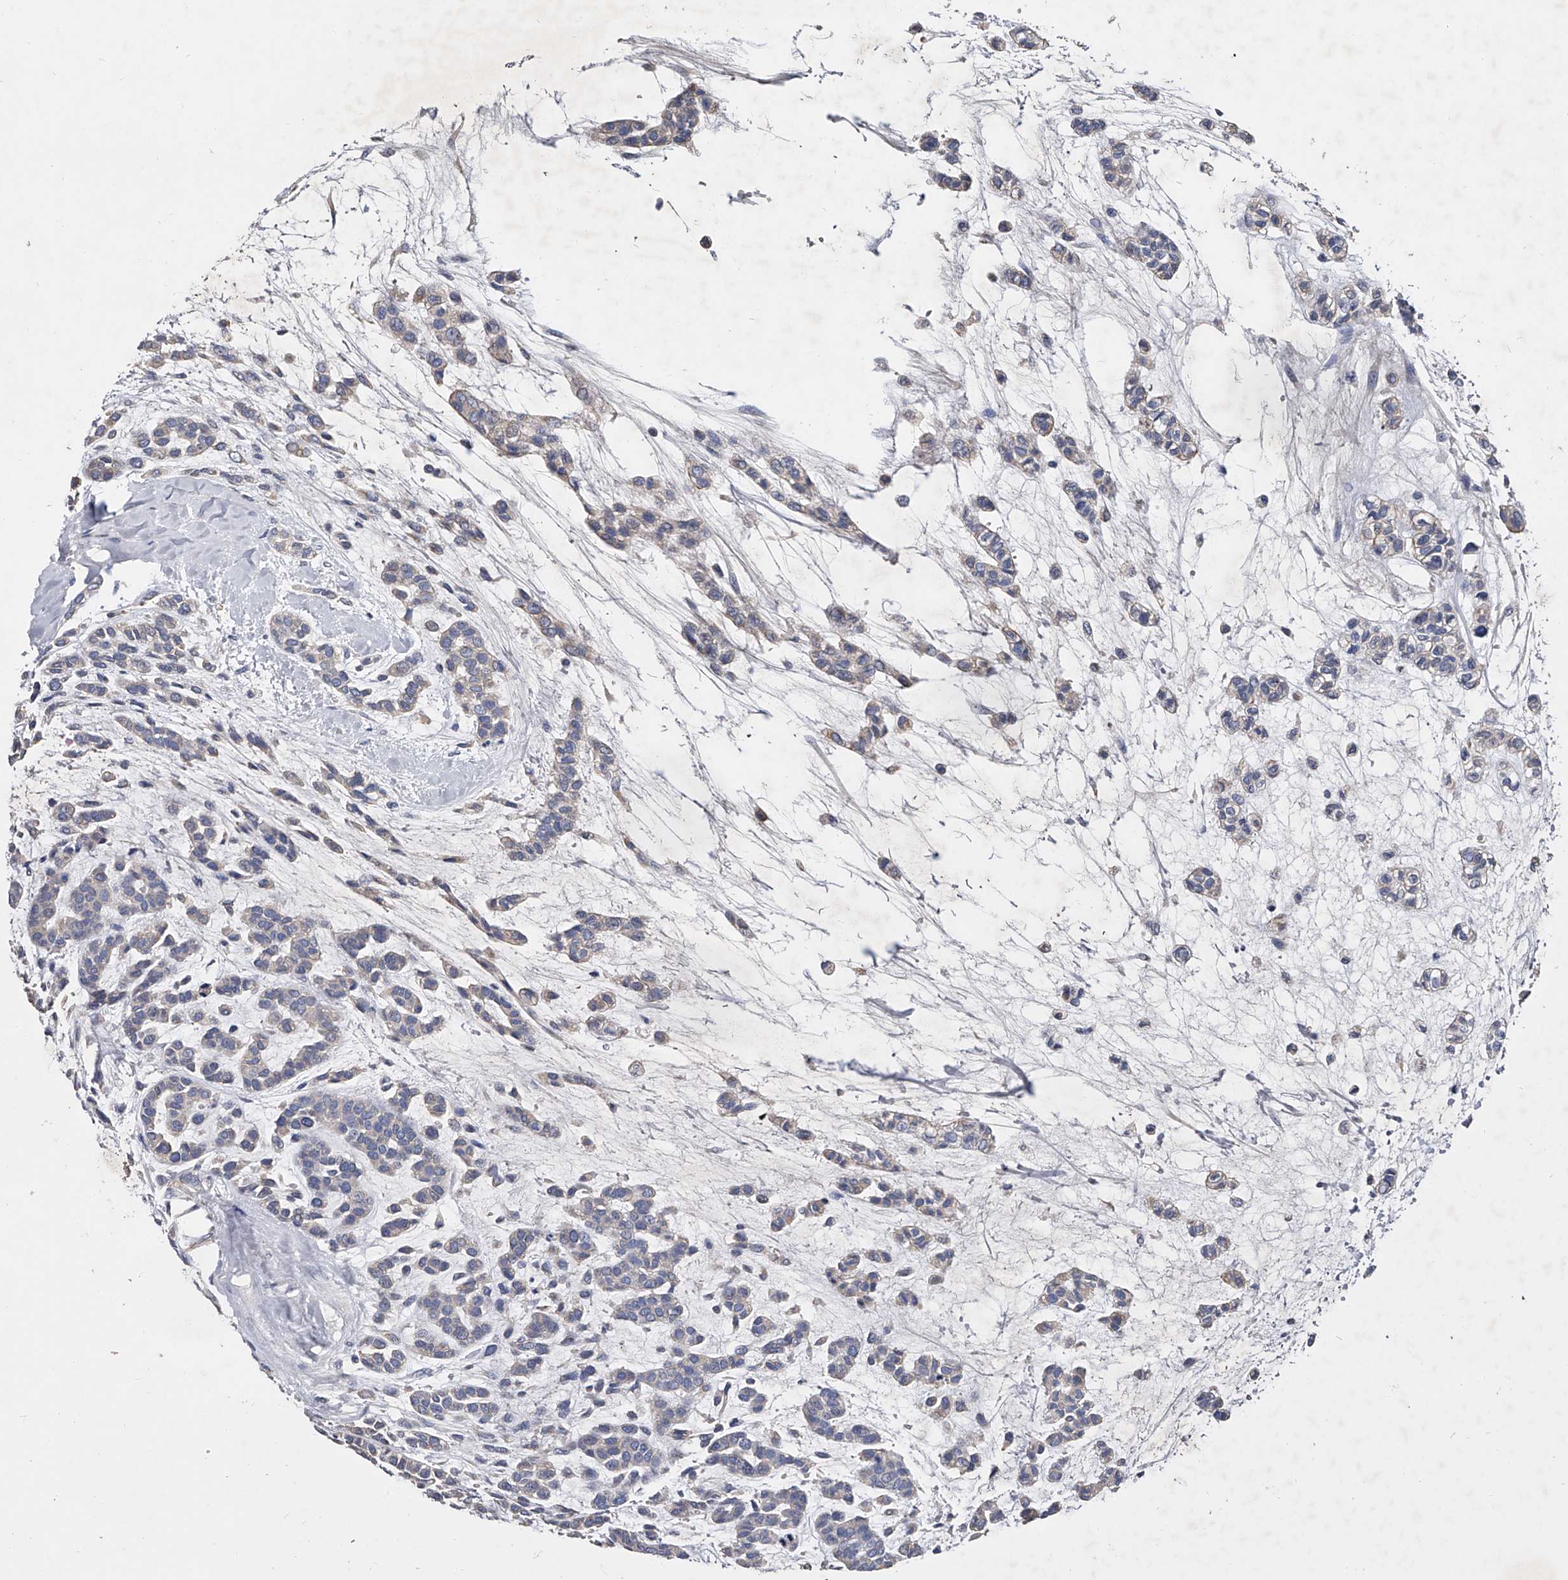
{"staining": {"intensity": "negative", "quantity": "none", "location": "none"}, "tissue": "head and neck cancer", "cell_type": "Tumor cells", "image_type": "cancer", "snomed": [{"axis": "morphology", "description": "Adenocarcinoma, NOS"}, {"axis": "morphology", "description": "Adenoma, NOS"}, {"axis": "topography", "description": "Head-Neck"}], "caption": "This histopathology image is of head and neck cancer (adenoma) stained with immunohistochemistry (IHC) to label a protein in brown with the nuclei are counter-stained blue. There is no positivity in tumor cells. (DAB immunohistochemistry with hematoxylin counter stain).", "gene": "EFCAB7", "patient": {"sex": "female", "age": 55}}